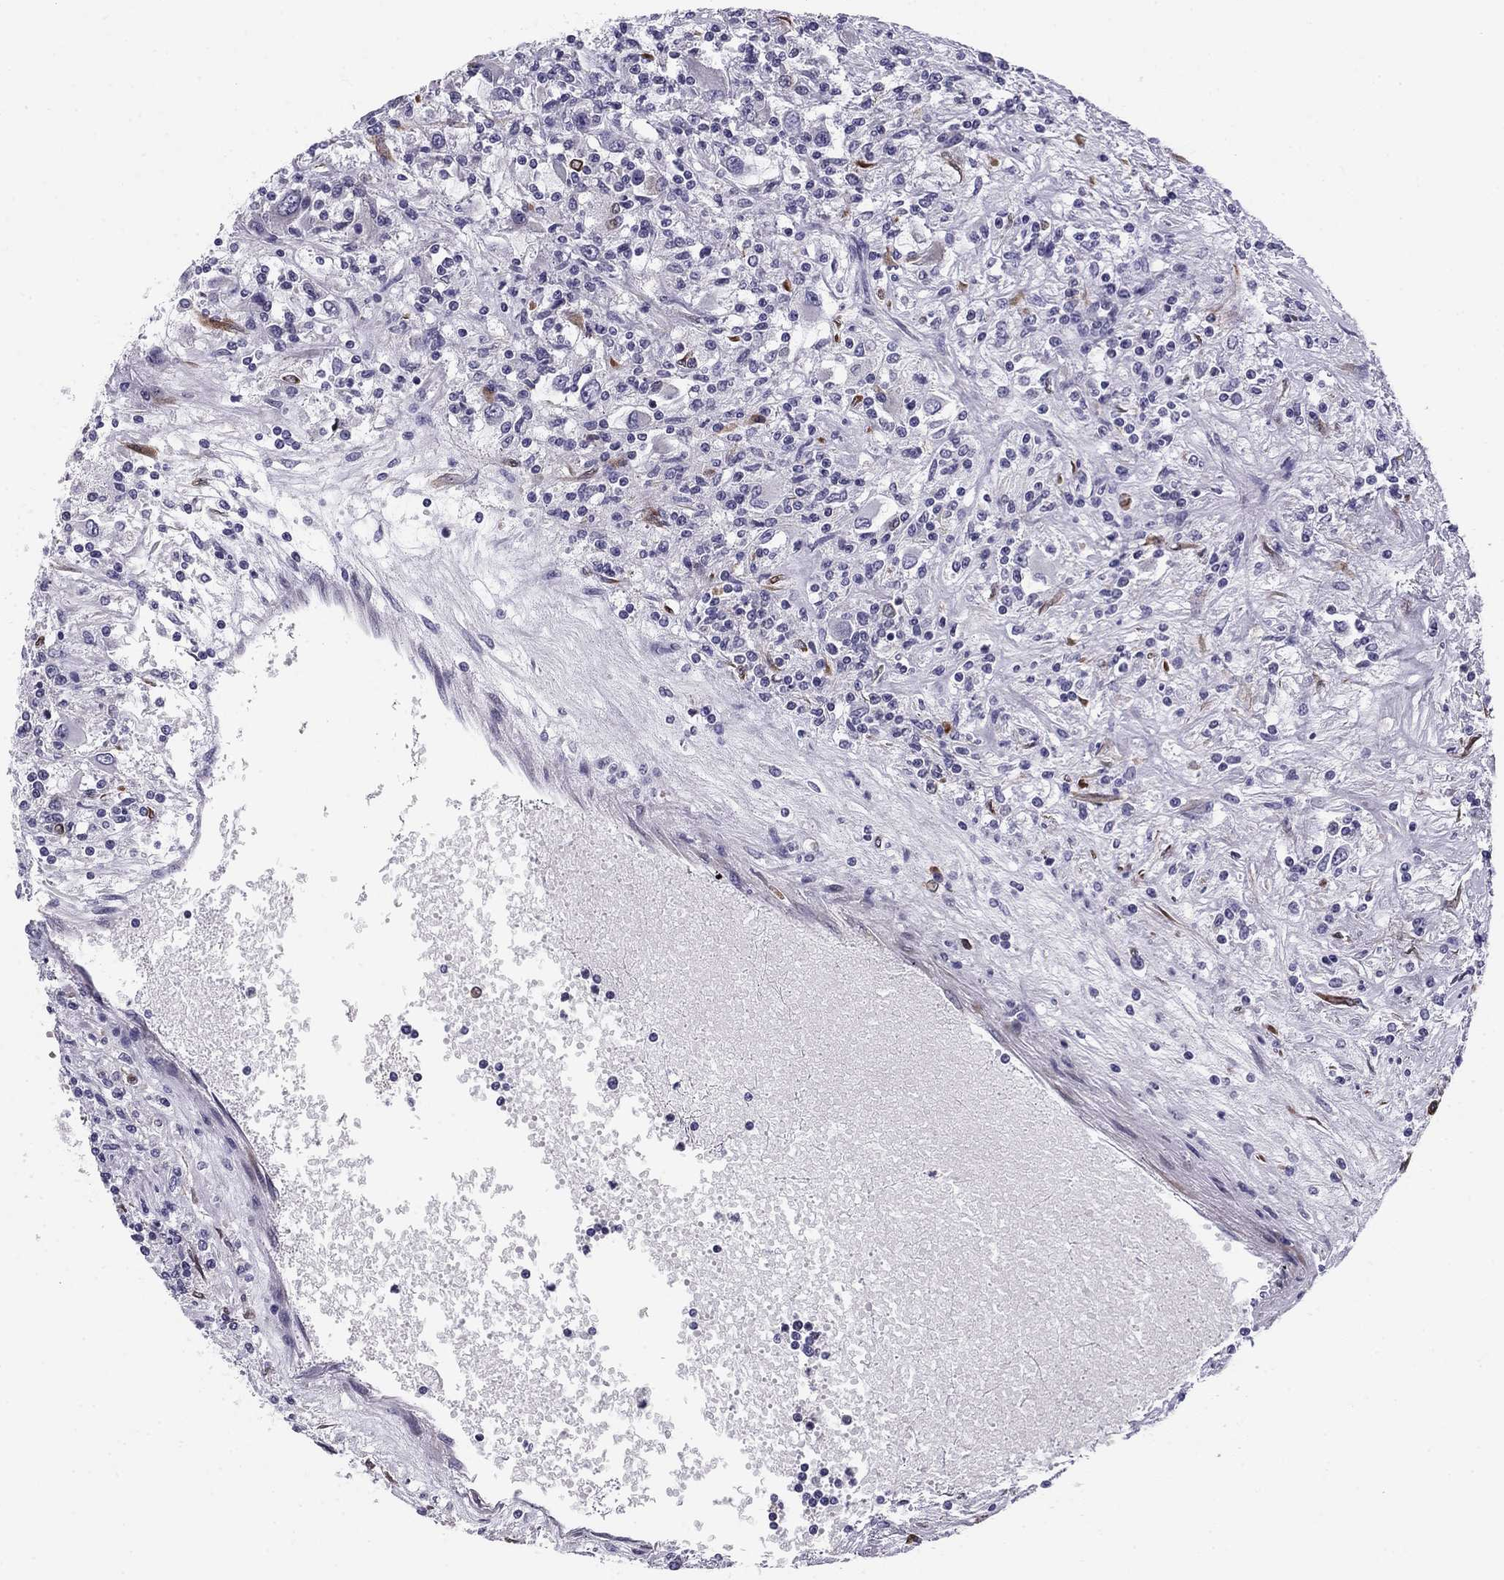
{"staining": {"intensity": "negative", "quantity": "none", "location": "none"}, "tissue": "renal cancer", "cell_type": "Tumor cells", "image_type": "cancer", "snomed": [{"axis": "morphology", "description": "Adenocarcinoma, NOS"}, {"axis": "topography", "description": "Kidney"}], "caption": "Immunohistochemistry image of renal cancer (adenocarcinoma) stained for a protein (brown), which reveals no positivity in tumor cells. (DAB immunohistochemistry (IHC) visualized using brightfield microscopy, high magnification).", "gene": "TMED3", "patient": {"sex": "female", "age": 67}}